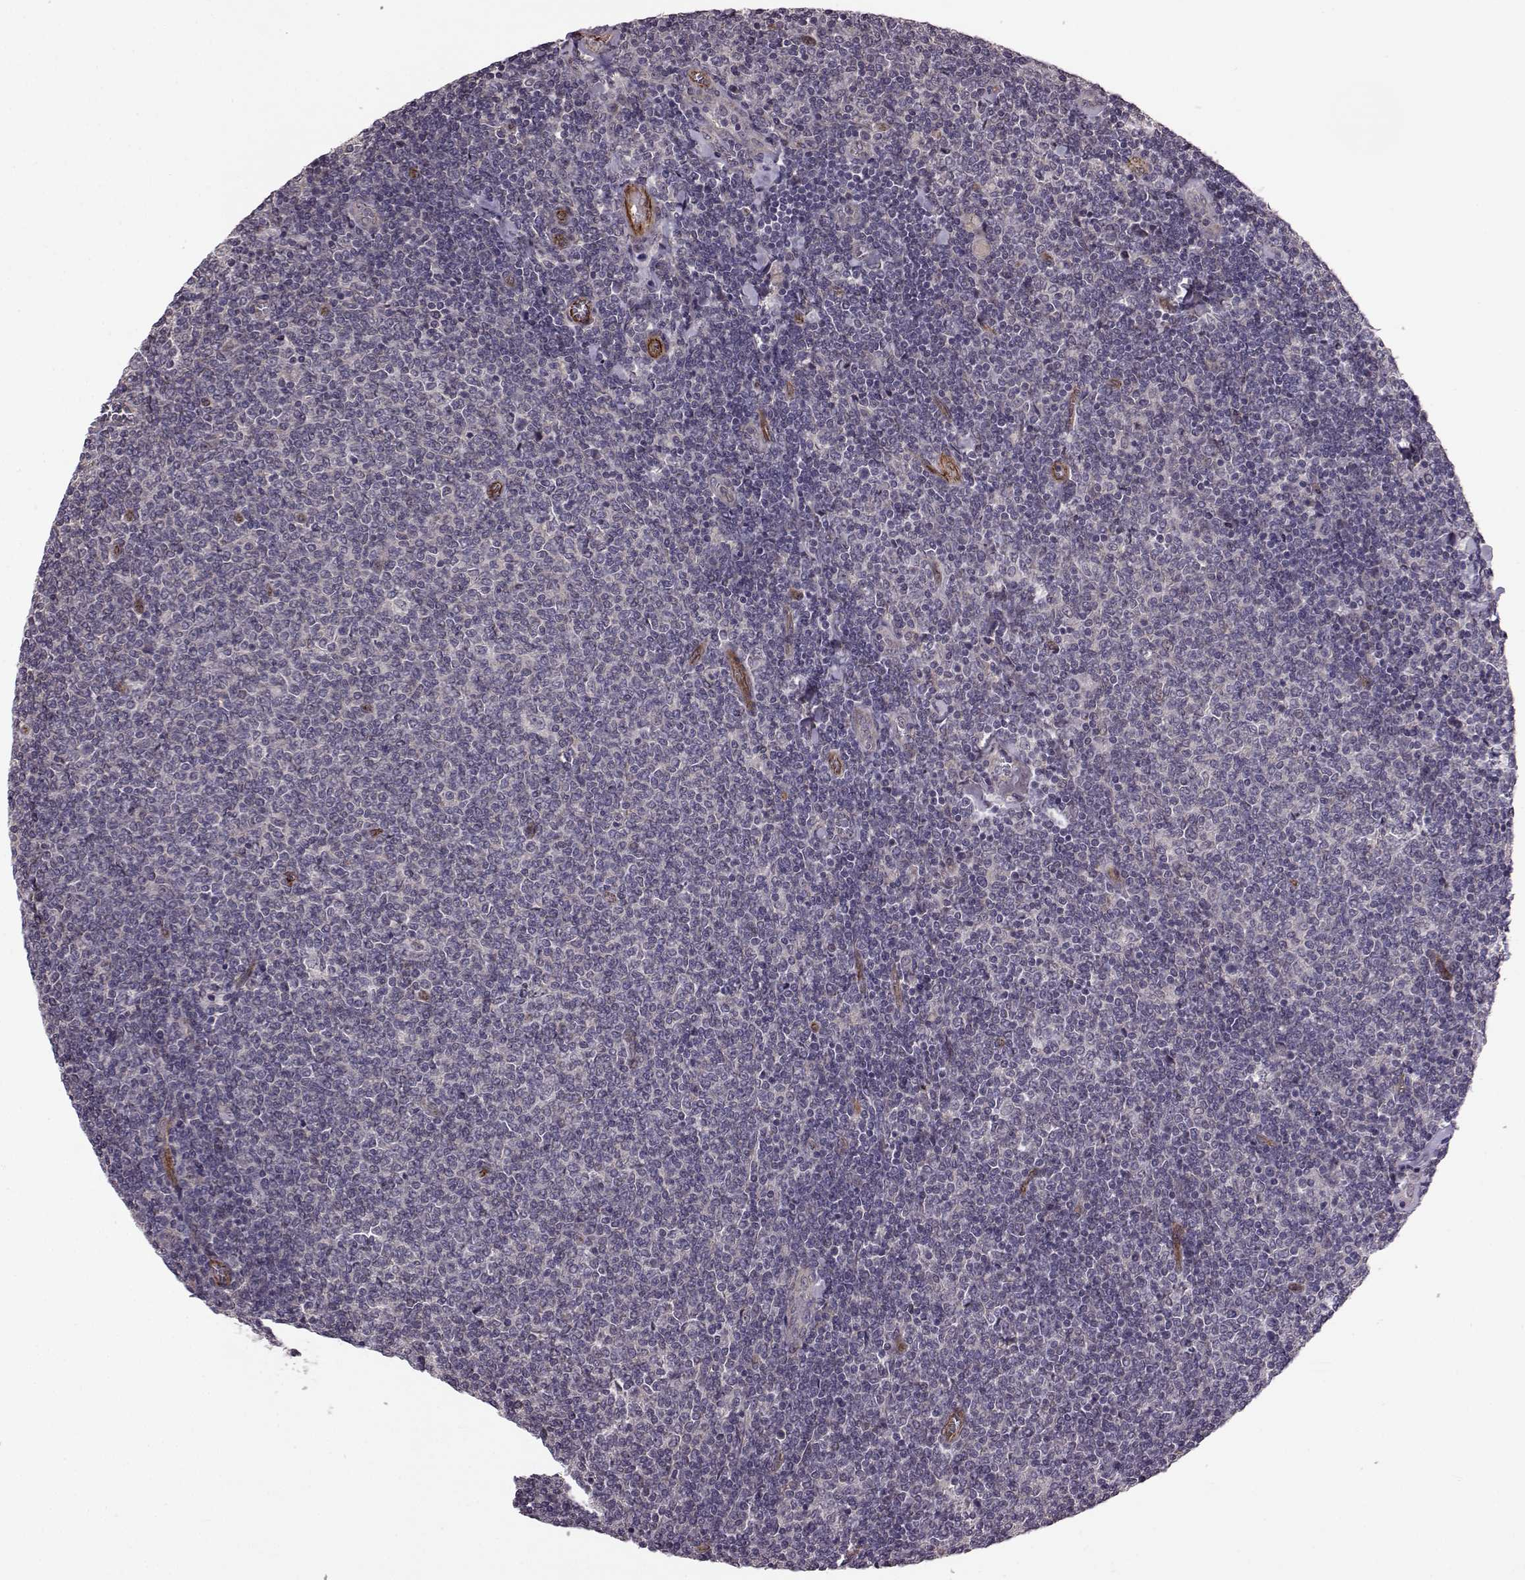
{"staining": {"intensity": "negative", "quantity": "none", "location": "none"}, "tissue": "lymphoma", "cell_type": "Tumor cells", "image_type": "cancer", "snomed": [{"axis": "morphology", "description": "Malignant lymphoma, non-Hodgkin's type, Low grade"}, {"axis": "topography", "description": "Lymph node"}], "caption": "This is an IHC histopathology image of human low-grade malignant lymphoma, non-Hodgkin's type. There is no expression in tumor cells.", "gene": "SYNPO", "patient": {"sex": "male", "age": 52}}